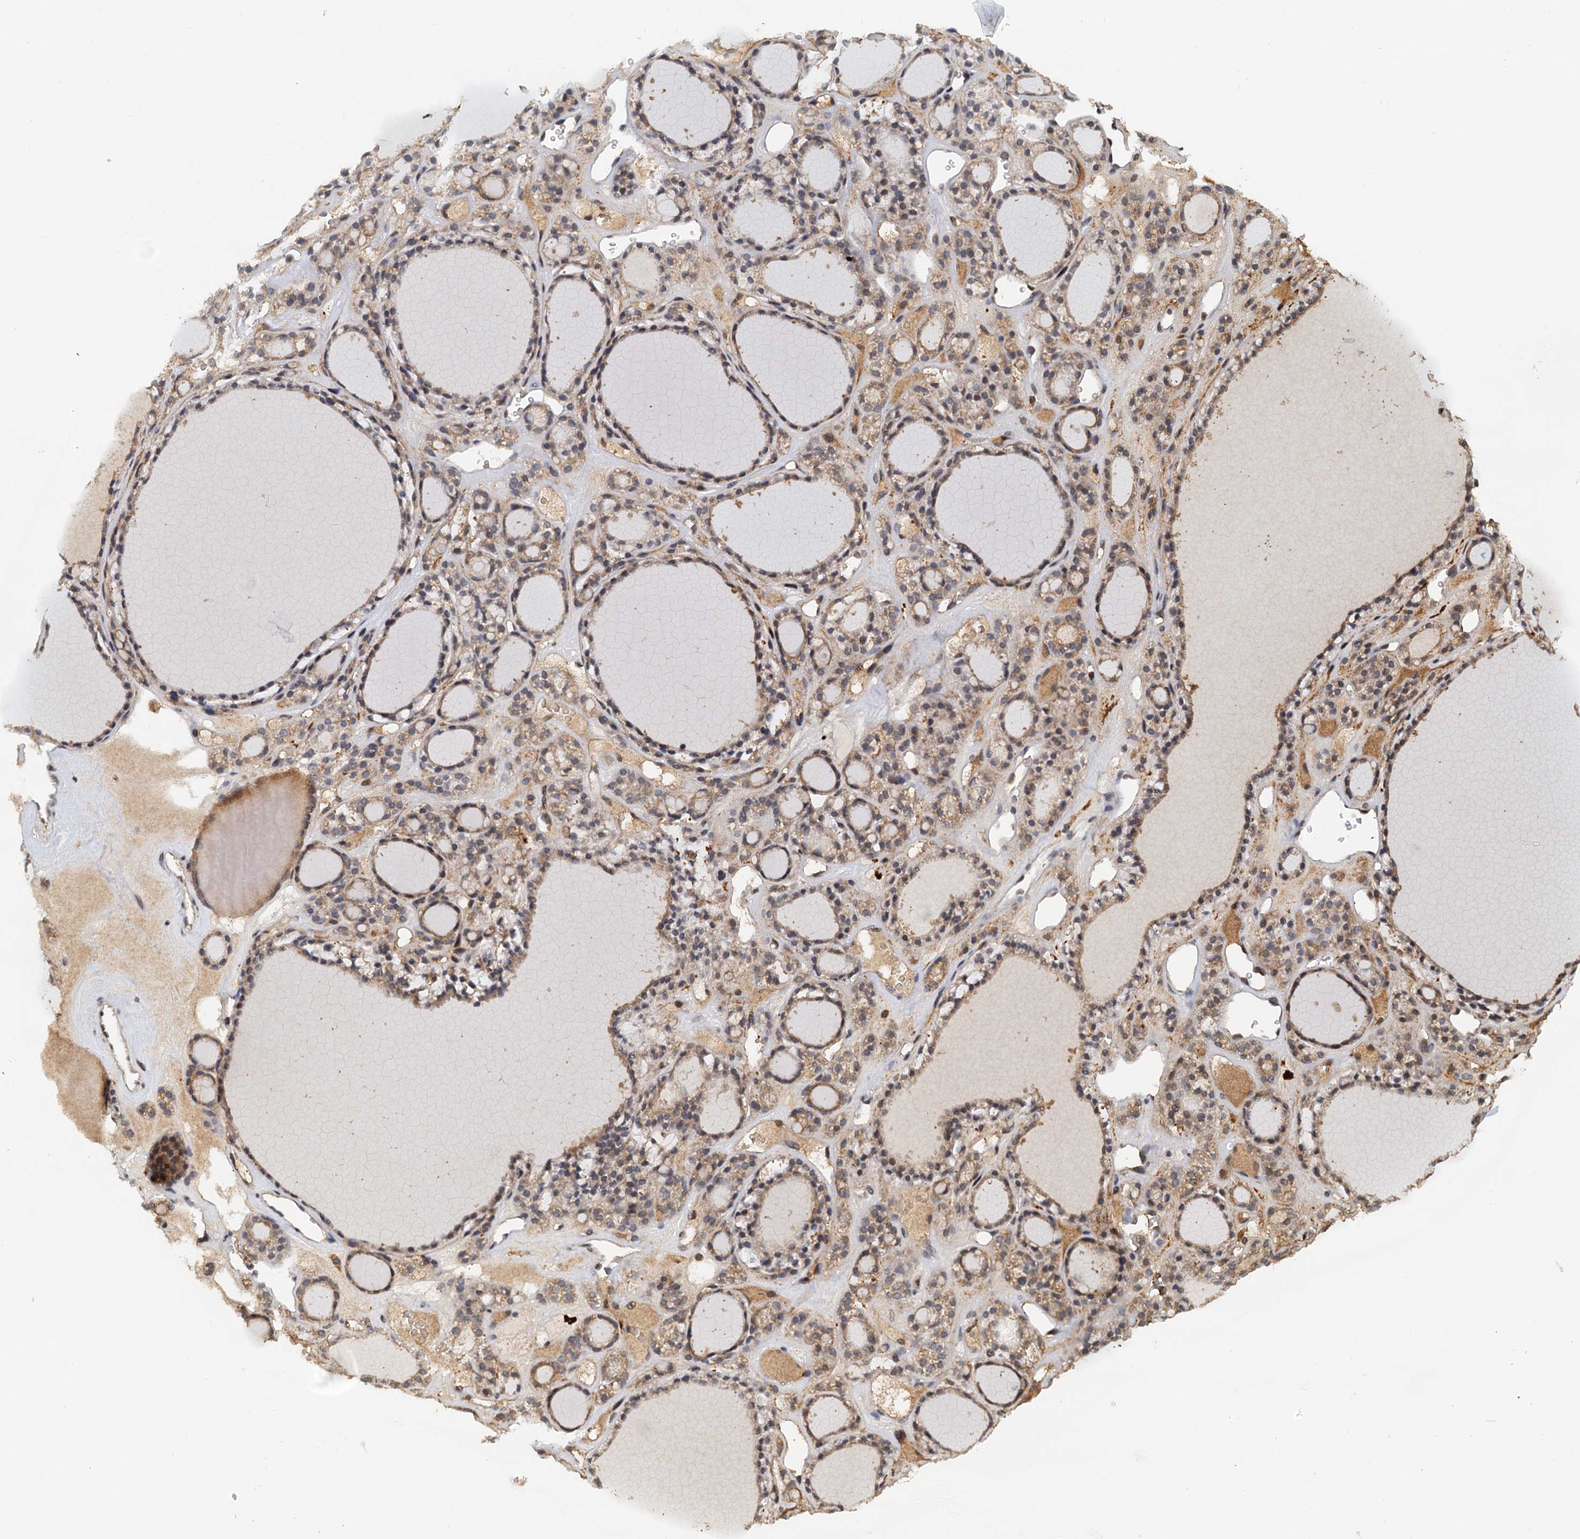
{"staining": {"intensity": "moderate", "quantity": "25%-75%", "location": "cytoplasmic/membranous"}, "tissue": "thyroid gland", "cell_type": "Glandular cells", "image_type": "normal", "snomed": [{"axis": "morphology", "description": "Normal tissue, NOS"}, {"axis": "topography", "description": "Thyroid gland"}], "caption": "Protein expression analysis of benign thyroid gland reveals moderate cytoplasmic/membranous staining in about 25%-75% of glandular cells.", "gene": "UBL7", "patient": {"sex": "female", "age": 28}}